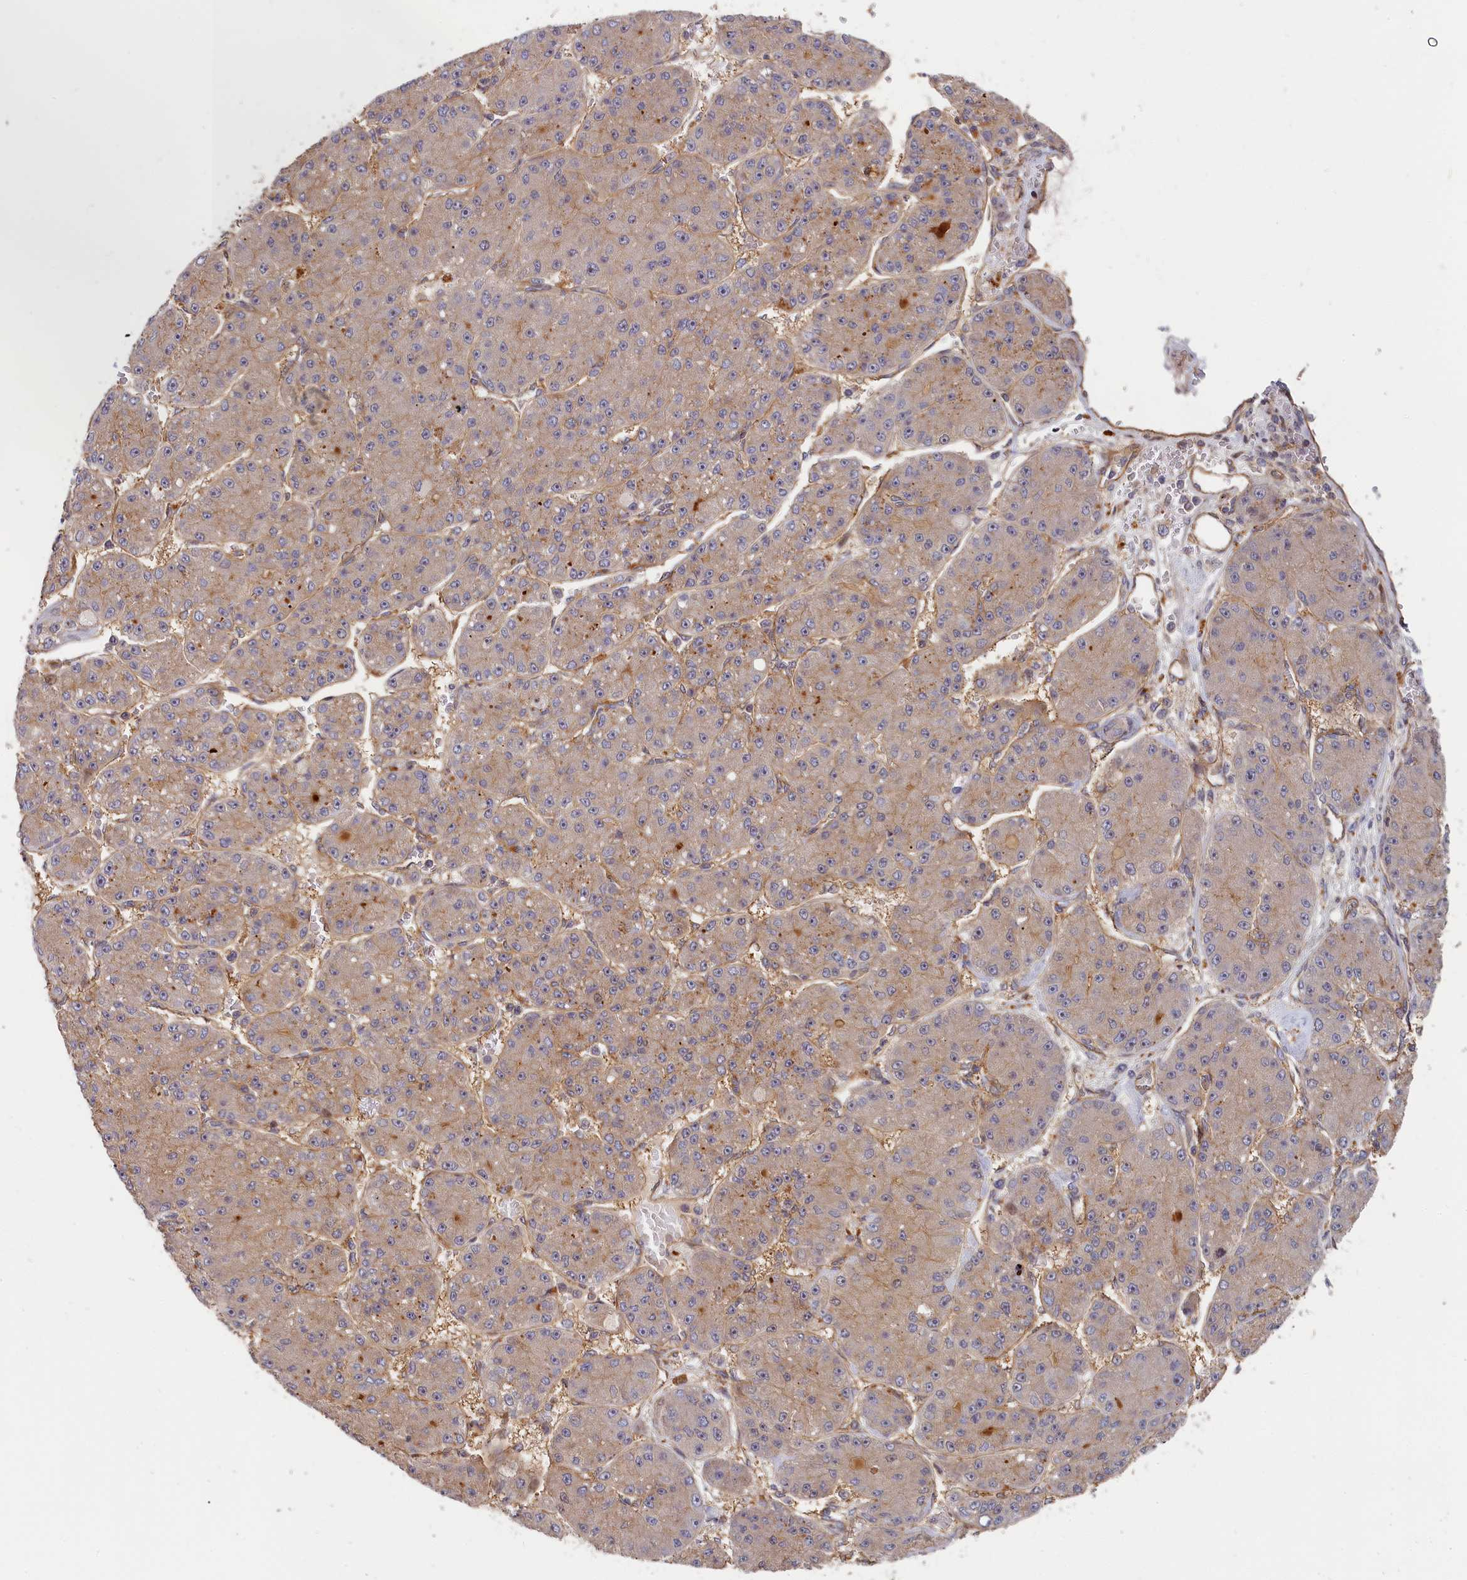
{"staining": {"intensity": "negative", "quantity": "none", "location": "none"}, "tissue": "liver cancer", "cell_type": "Tumor cells", "image_type": "cancer", "snomed": [{"axis": "morphology", "description": "Carcinoma, Hepatocellular, NOS"}, {"axis": "topography", "description": "Liver"}], "caption": "IHC image of liver cancer stained for a protein (brown), which exhibits no staining in tumor cells.", "gene": "CEP44", "patient": {"sex": "male", "age": 67}}